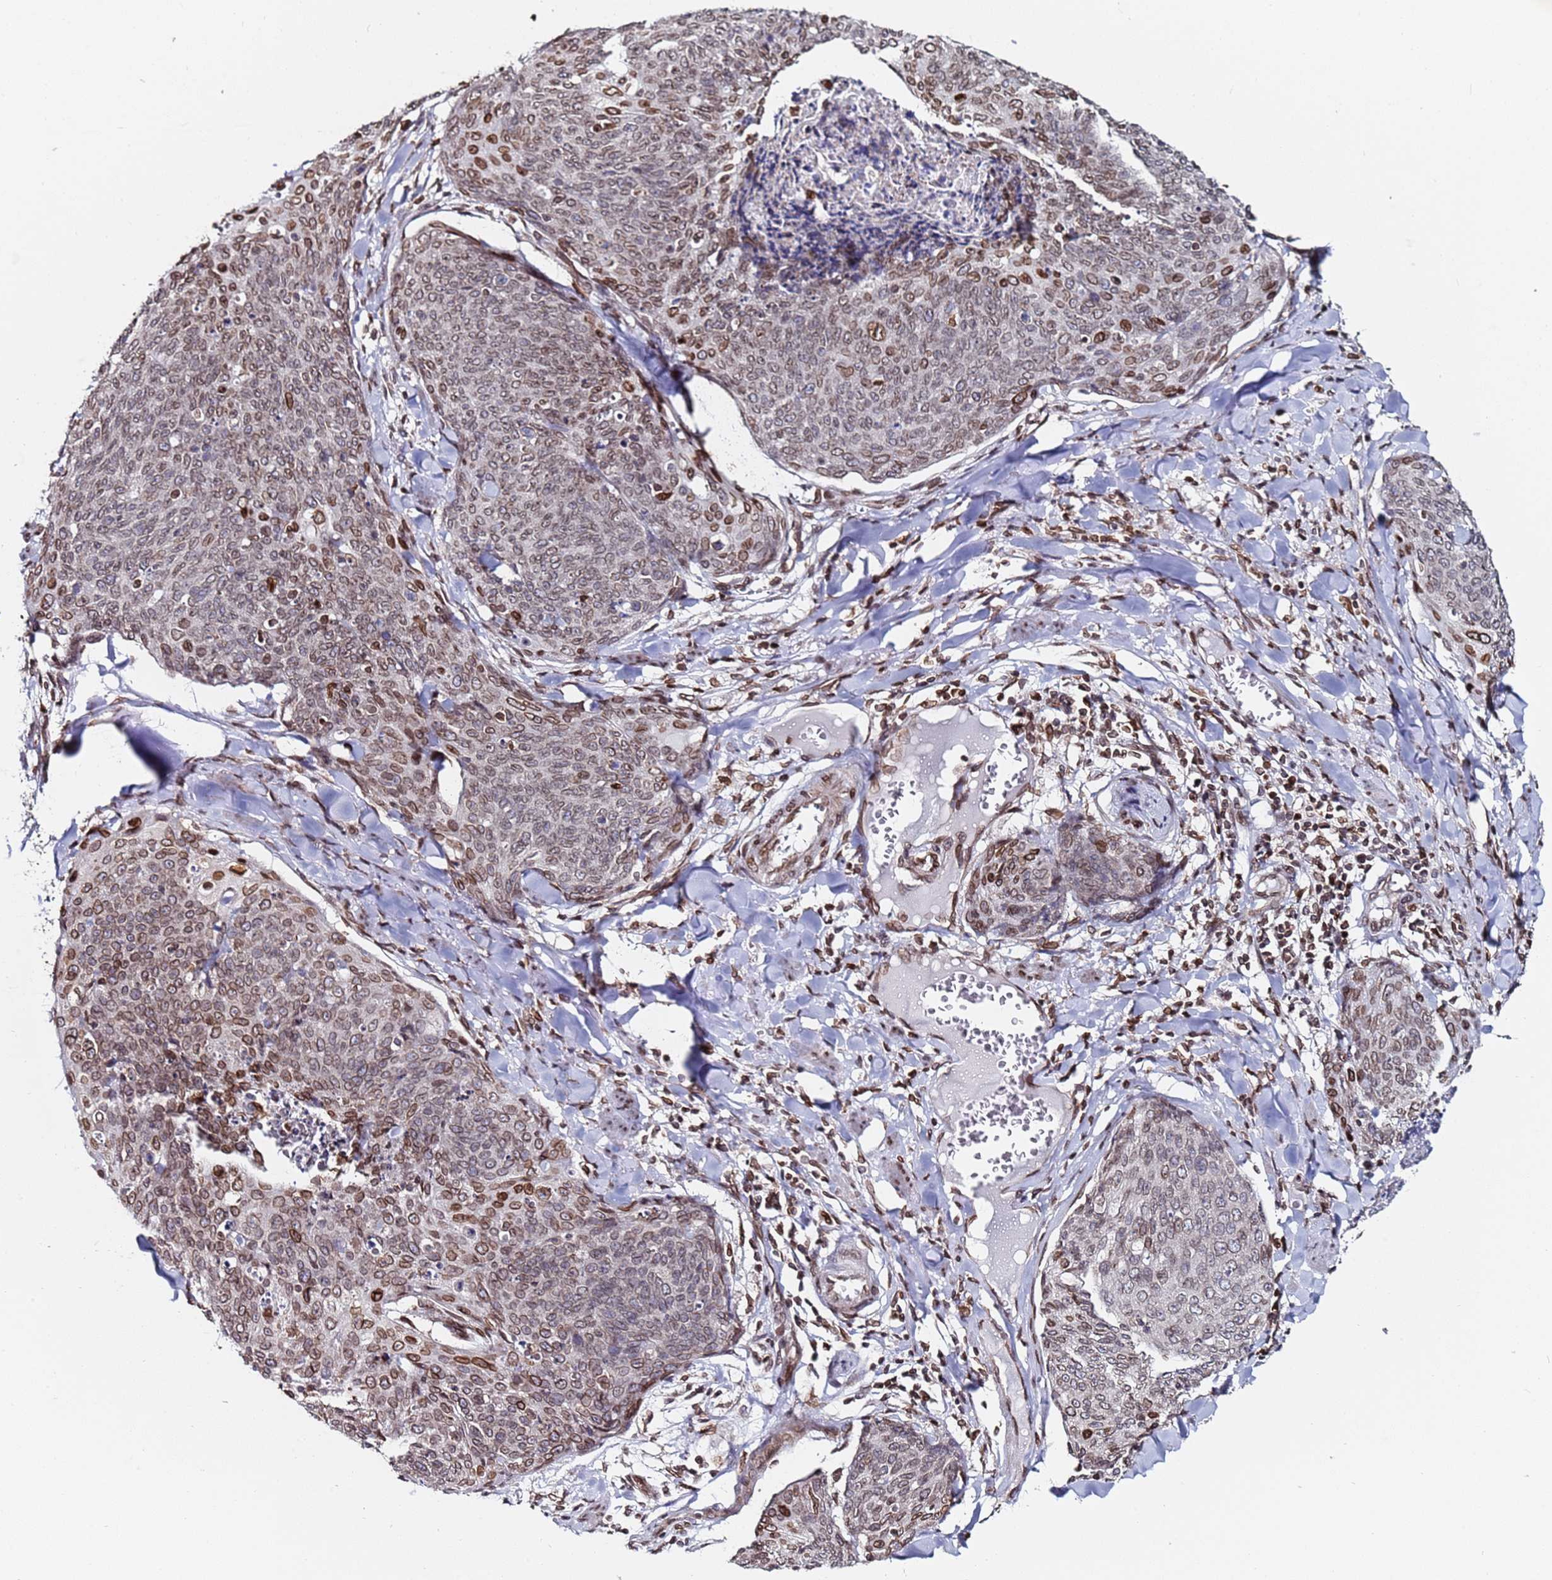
{"staining": {"intensity": "moderate", "quantity": "<25%", "location": "nuclear"}, "tissue": "skin cancer", "cell_type": "Tumor cells", "image_type": "cancer", "snomed": [{"axis": "morphology", "description": "Squamous cell carcinoma, NOS"}, {"axis": "topography", "description": "Skin"}, {"axis": "topography", "description": "Vulva"}], "caption": "This is an image of IHC staining of squamous cell carcinoma (skin), which shows moderate staining in the nuclear of tumor cells.", "gene": "TOR1AIP1", "patient": {"sex": "female", "age": 85}}